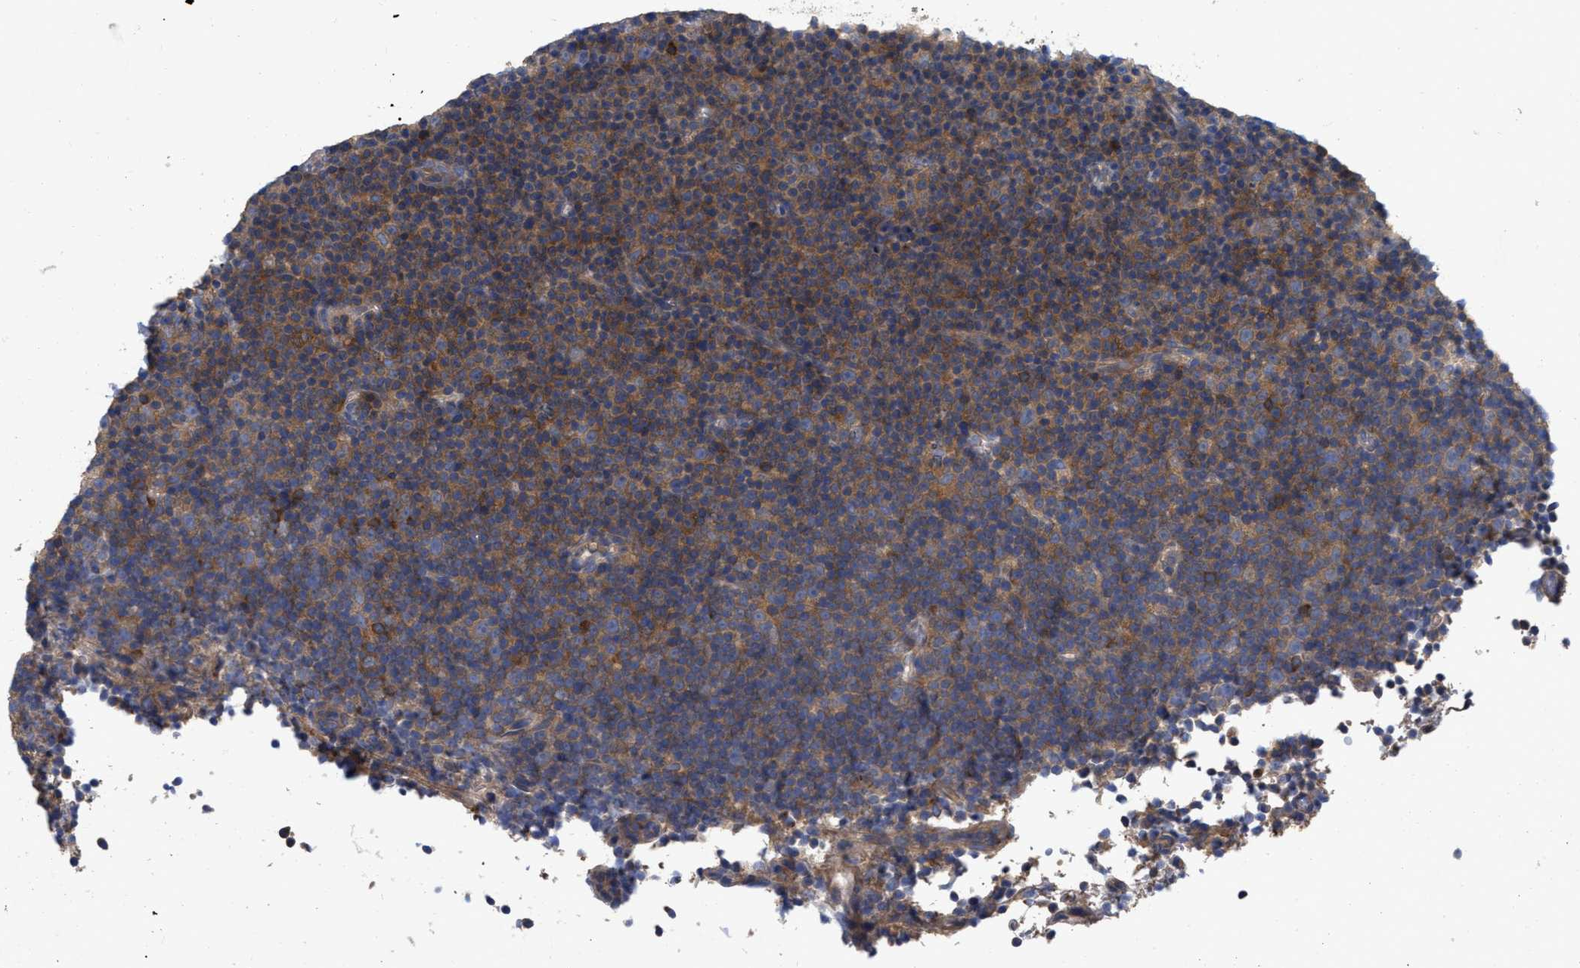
{"staining": {"intensity": "moderate", "quantity": ">75%", "location": "cytoplasmic/membranous"}, "tissue": "lymphoma", "cell_type": "Tumor cells", "image_type": "cancer", "snomed": [{"axis": "morphology", "description": "Malignant lymphoma, non-Hodgkin's type, Low grade"}, {"axis": "topography", "description": "Lymph node"}], "caption": "Tumor cells display medium levels of moderate cytoplasmic/membranous expression in approximately >75% of cells in lymphoma. (DAB IHC with brightfield microscopy, high magnification).", "gene": "RAP1GDS1", "patient": {"sex": "female", "age": 67}}